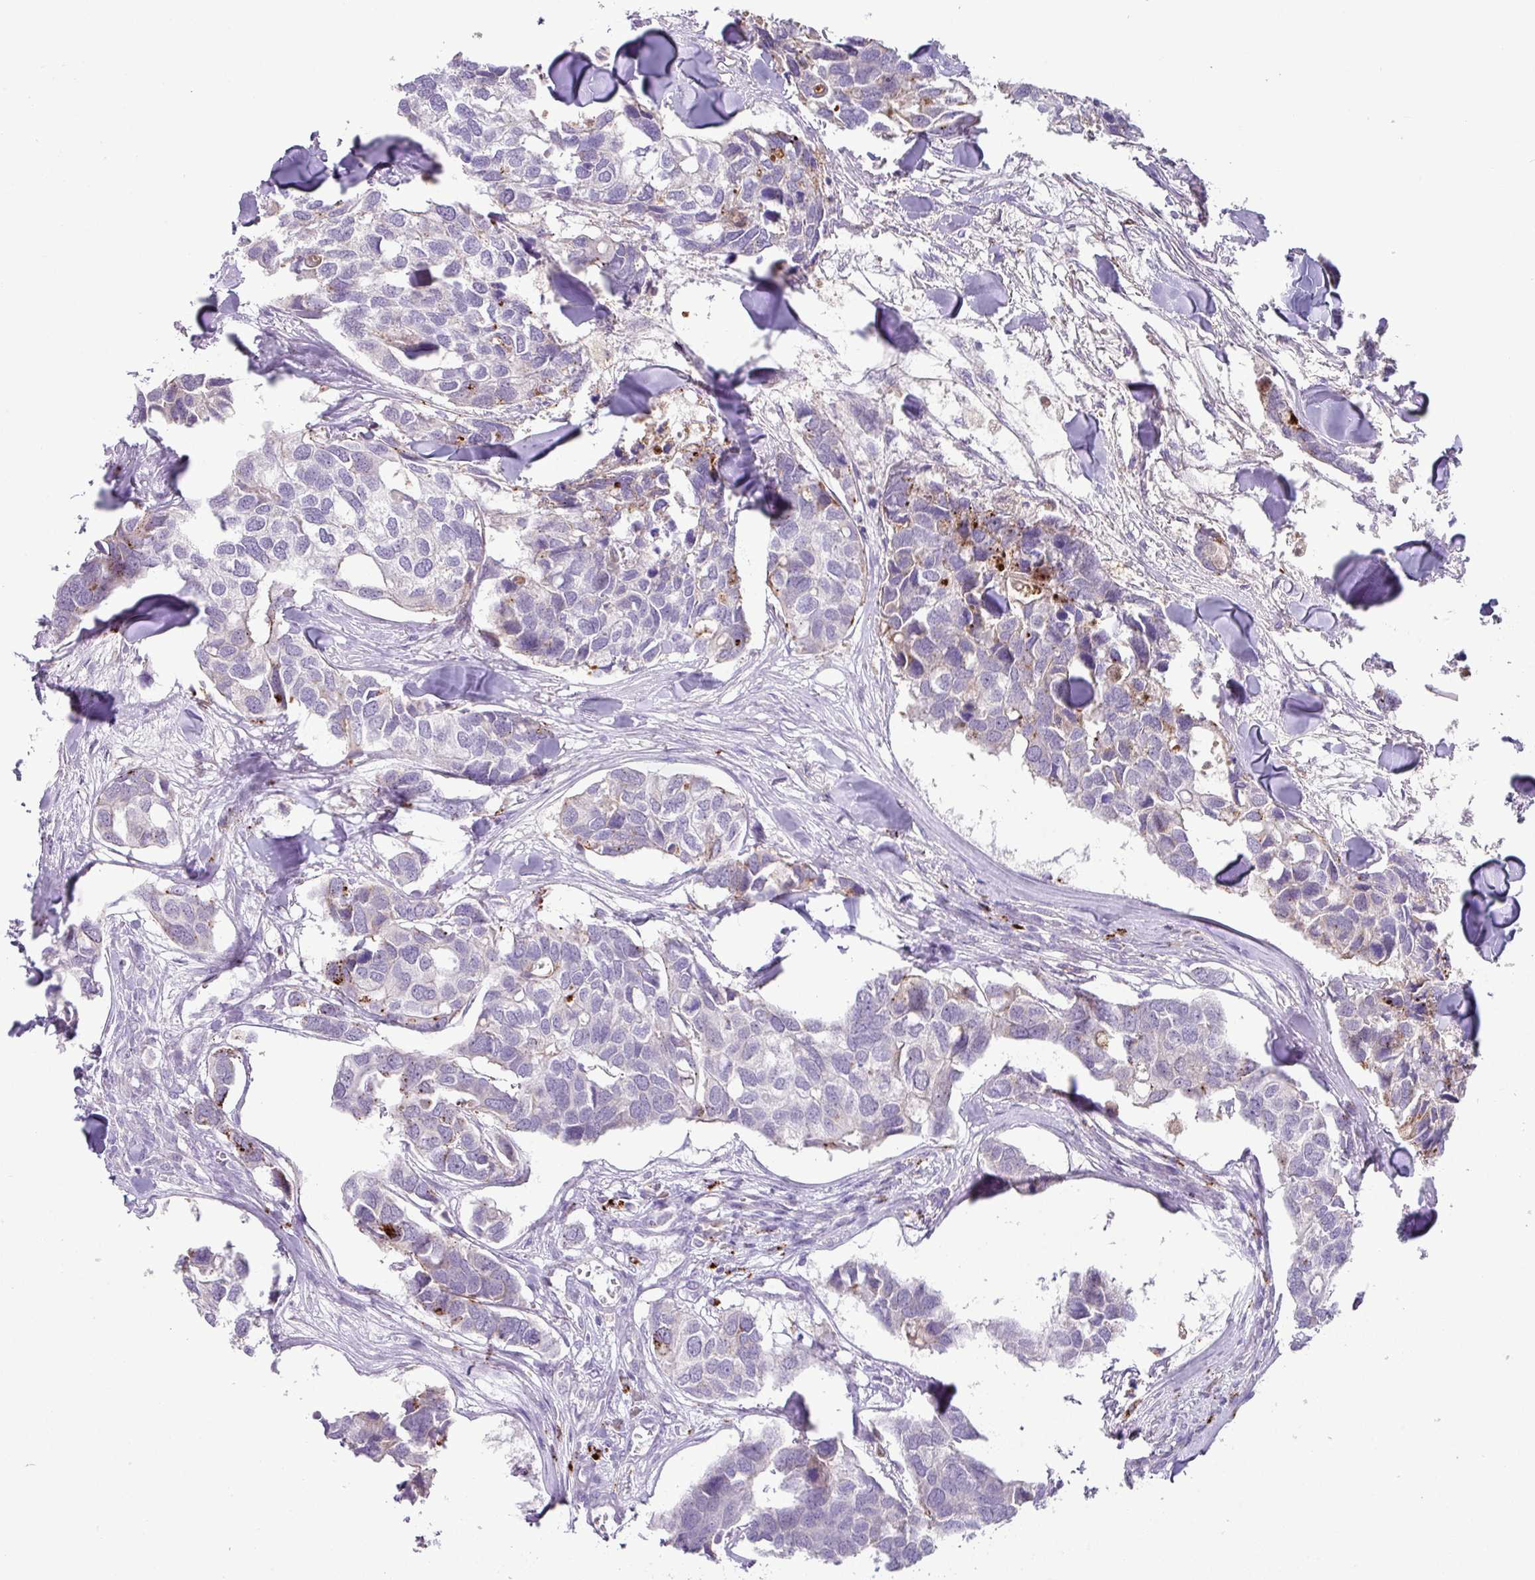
{"staining": {"intensity": "moderate", "quantity": "<25%", "location": "cytoplasmic/membranous"}, "tissue": "breast cancer", "cell_type": "Tumor cells", "image_type": "cancer", "snomed": [{"axis": "morphology", "description": "Duct carcinoma"}, {"axis": "topography", "description": "Breast"}], "caption": "Protein staining shows moderate cytoplasmic/membranous expression in about <25% of tumor cells in breast cancer (intraductal carcinoma). (DAB (3,3'-diaminobenzidine) IHC with brightfield microscopy, high magnification).", "gene": "PLEKHH3", "patient": {"sex": "female", "age": 83}}